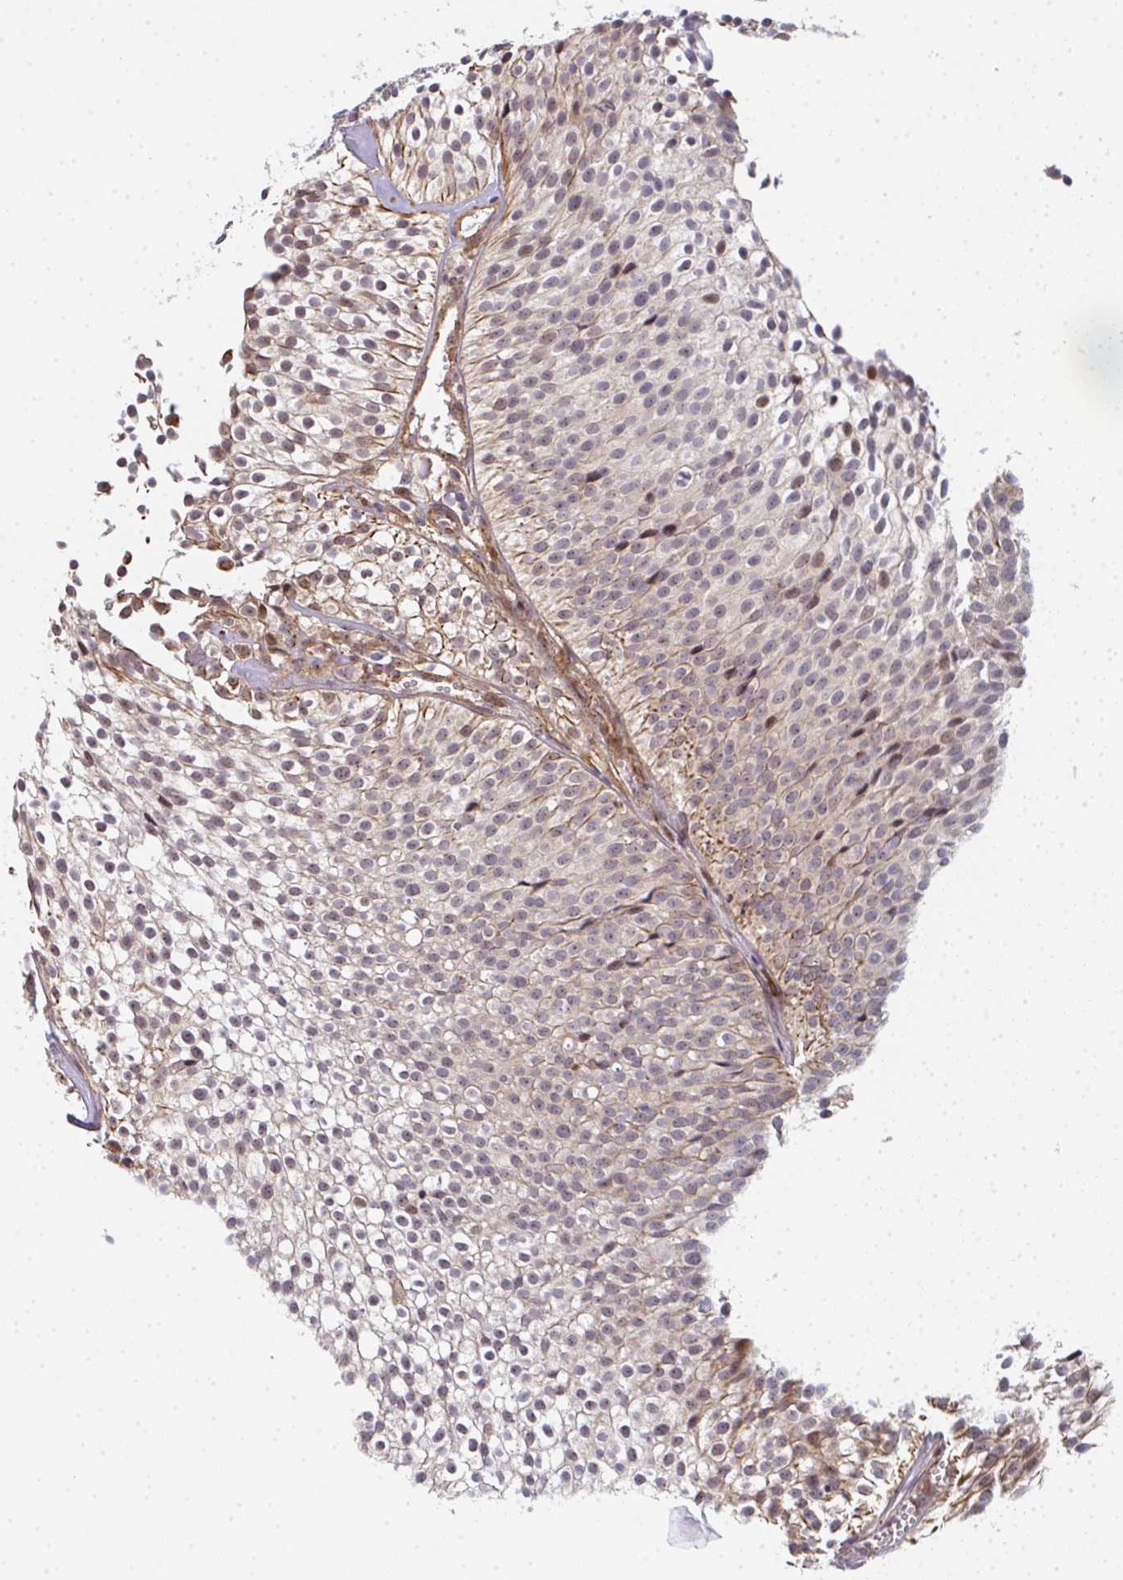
{"staining": {"intensity": "weak", "quantity": "<25%", "location": "cytoplasmic/membranous,nuclear"}, "tissue": "urothelial cancer", "cell_type": "Tumor cells", "image_type": "cancer", "snomed": [{"axis": "morphology", "description": "Urothelial carcinoma, Low grade"}, {"axis": "topography", "description": "Urinary bladder"}], "caption": "Tumor cells are negative for brown protein staining in low-grade urothelial carcinoma.", "gene": "SIMC1", "patient": {"sex": "male", "age": 91}}